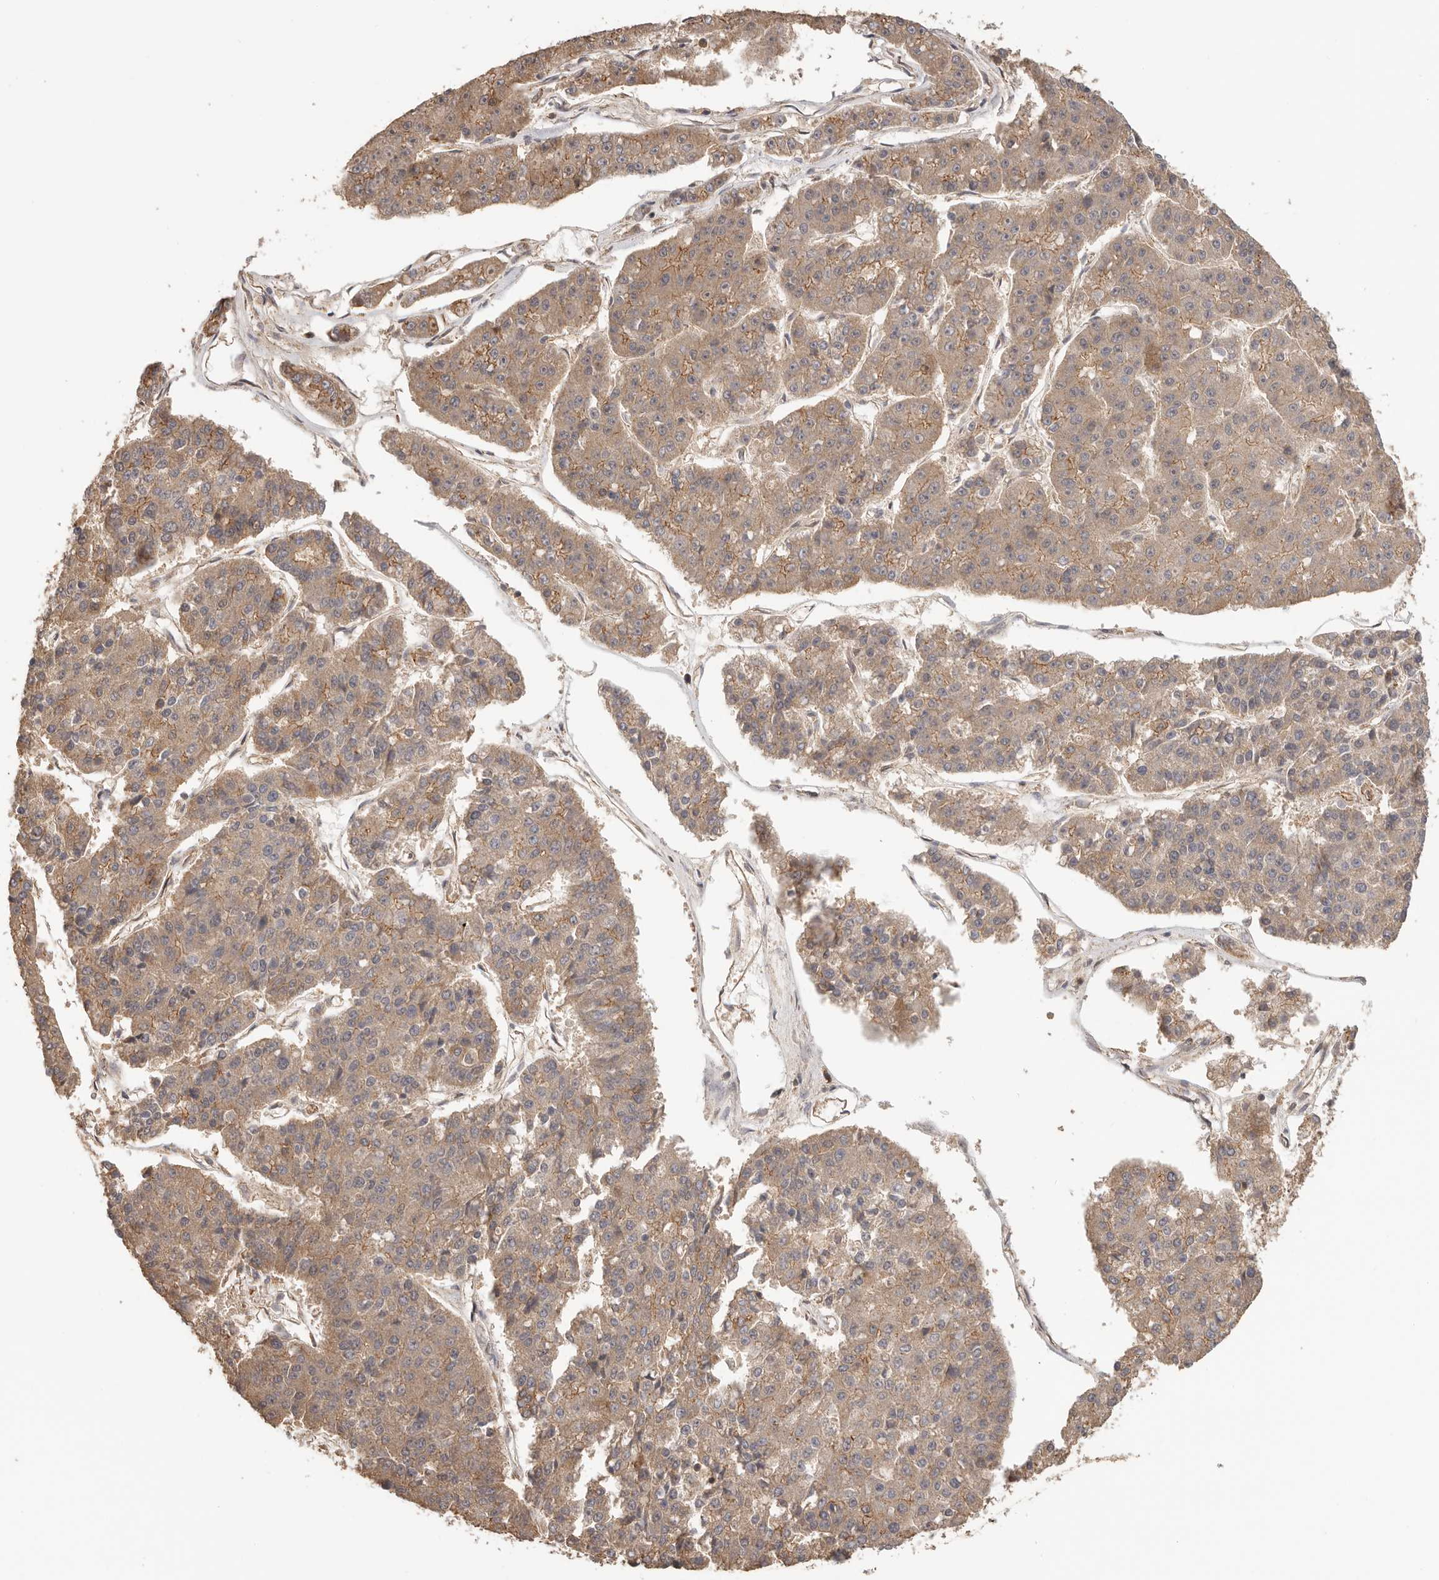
{"staining": {"intensity": "moderate", "quantity": ">75%", "location": "cytoplasmic/membranous"}, "tissue": "pancreatic cancer", "cell_type": "Tumor cells", "image_type": "cancer", "snomed": [{"axis": "morphology", "description": "Adenocarcinoma, NOS"}, {"axis": "topography", "description": "Pancreas"}], "caption": "Protein expression analysis of adenocarcinoma (pancreatic) exhibits moderate cytoplasmic/membranous staining in about >75% of tumor cells.", "gene": "AFDN", "patient": {"sex": "male", "age": 50}}